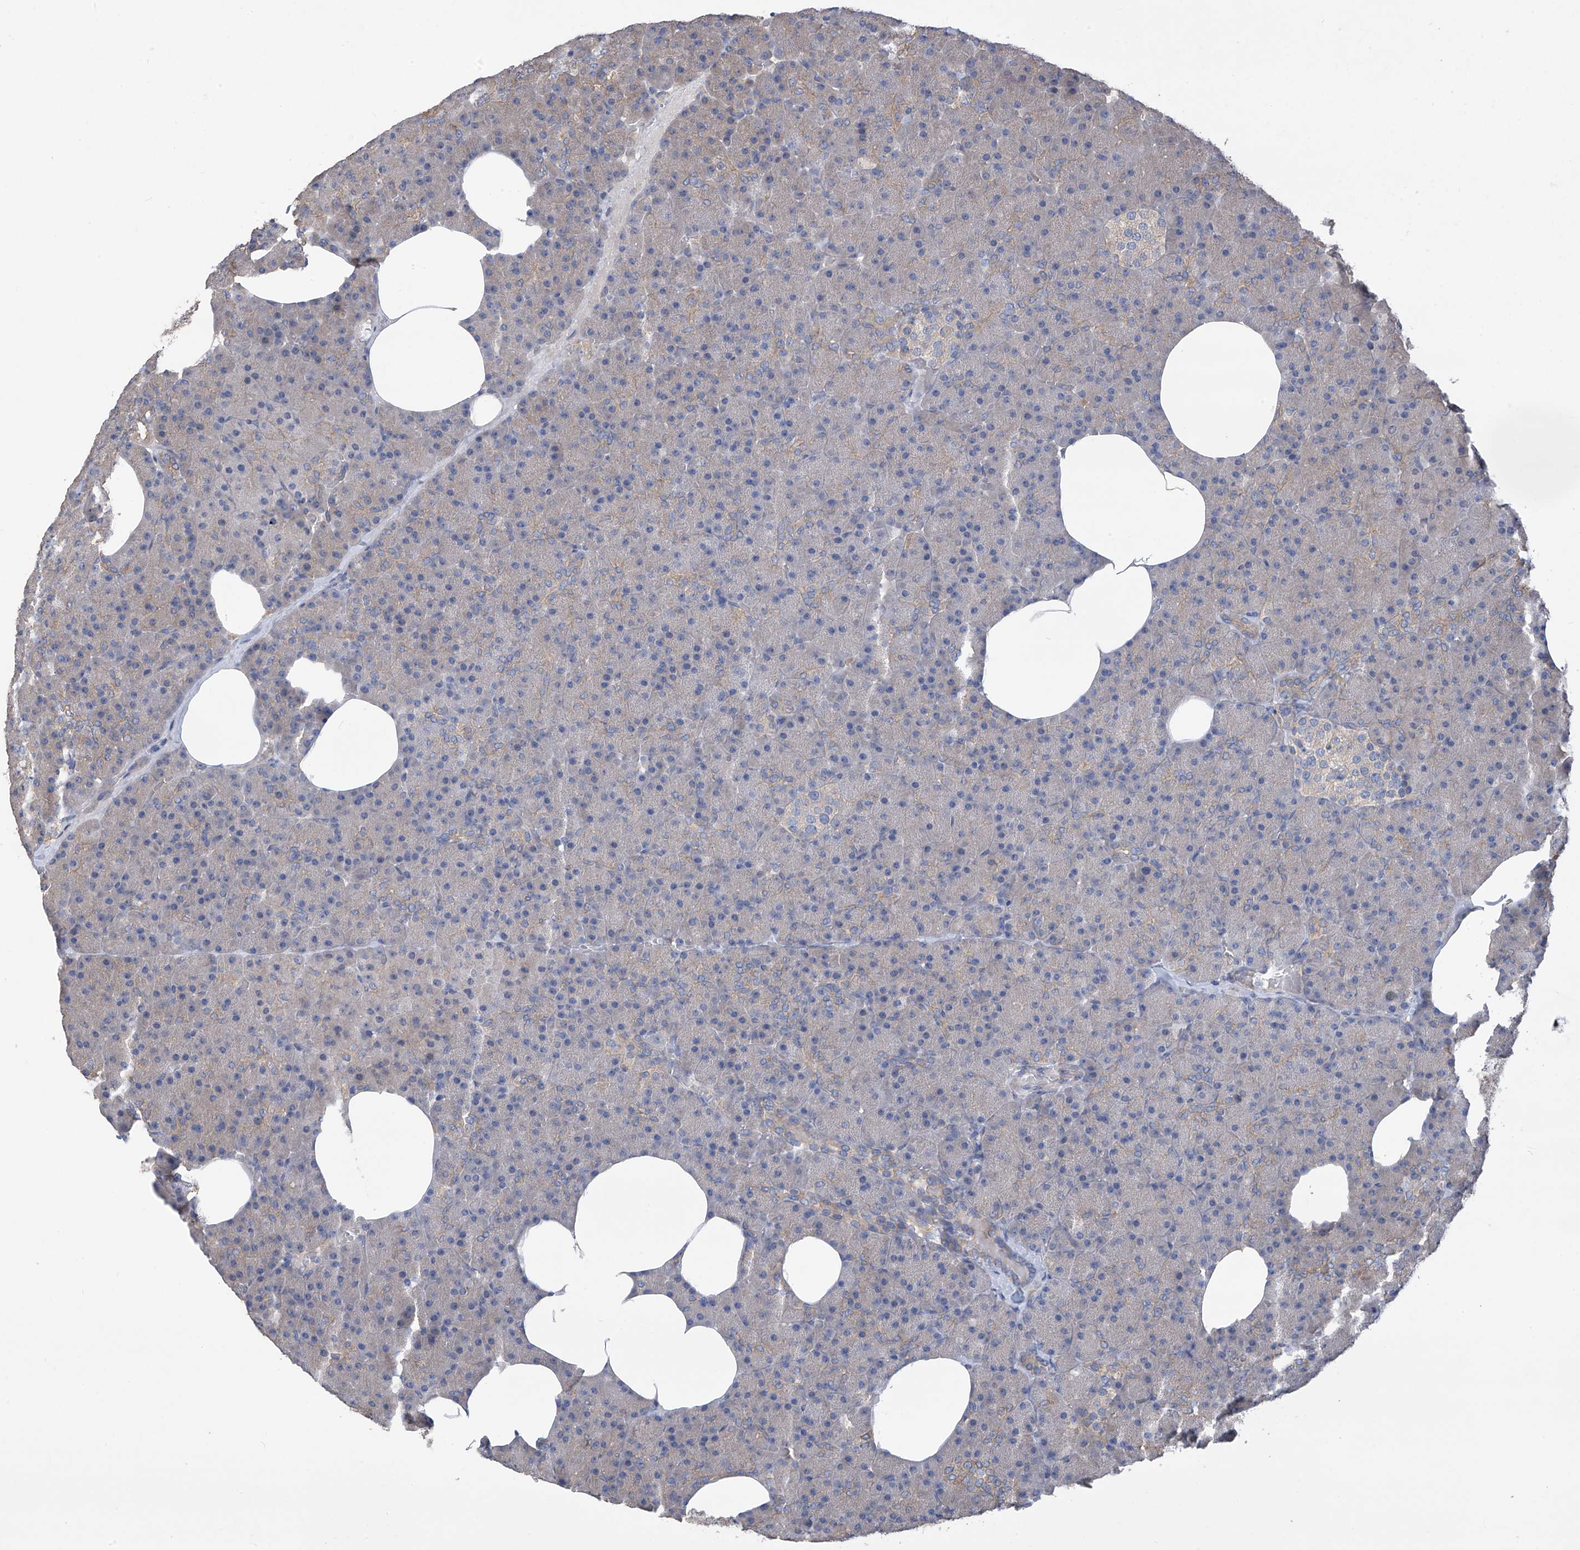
{"staining": {"intensity": "weak", "quantity": "<25%", "location": "cytoplasmic/membranous"}, "tissue": "pancreas", "cell_type": "Exocrine glandular cells", "image_type": "normal", "snomed": [{"axis": "morphology", "description": "Normal tissue, NOS"}, {"axis": "morphology", "description": "Carcinoid, malignant, NOS"}, {"axis": "topography", "description": "Pancreas"}], "caption": "Immunohistochemistry photomicrograph of normal pancreas: pancreas stained with DAB (3,3'-diaminobenzidine) shows no significant protein expression in exocrine glandular cells.", "gene": "PHACTR4", "patient": {"sex": "female", "age": 35}}